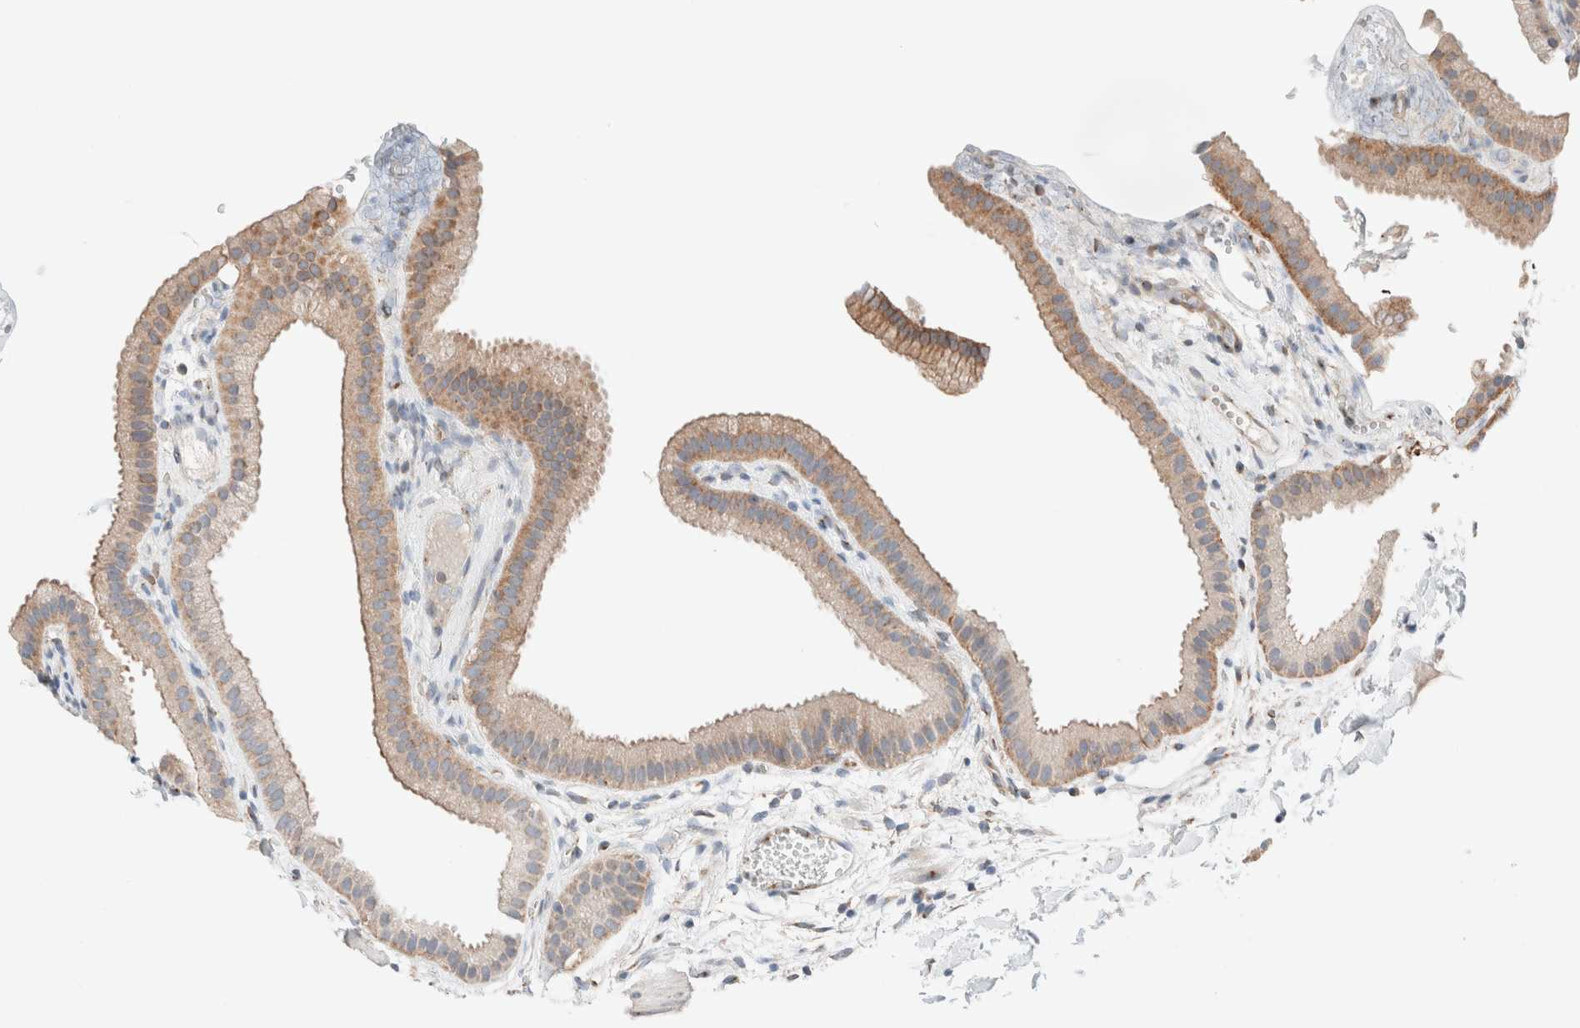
{"staining": {"intensity": "moderate", "quantity": "25%-75%", "location": "cytoplasmic/membranous"}, "tissue": "gallbladder", "cell_type": "Glandular cells", "image_type": "normal", "snomed": [{"axis": "morphology", "description": "Normal tissue, NOS"}, {"axis": "topography", "description": "Gallbladder"}], "caption": "Gallbladder stained with immunohistochemistry displays moderate cytoplasmic/membranous expression in approximately 25%-75% of glandular cells. (Brightfield microscopy of DAB IHC at high magnification).", "gene": "CASC3", "patient": {"sex": "female", "age": 64}}